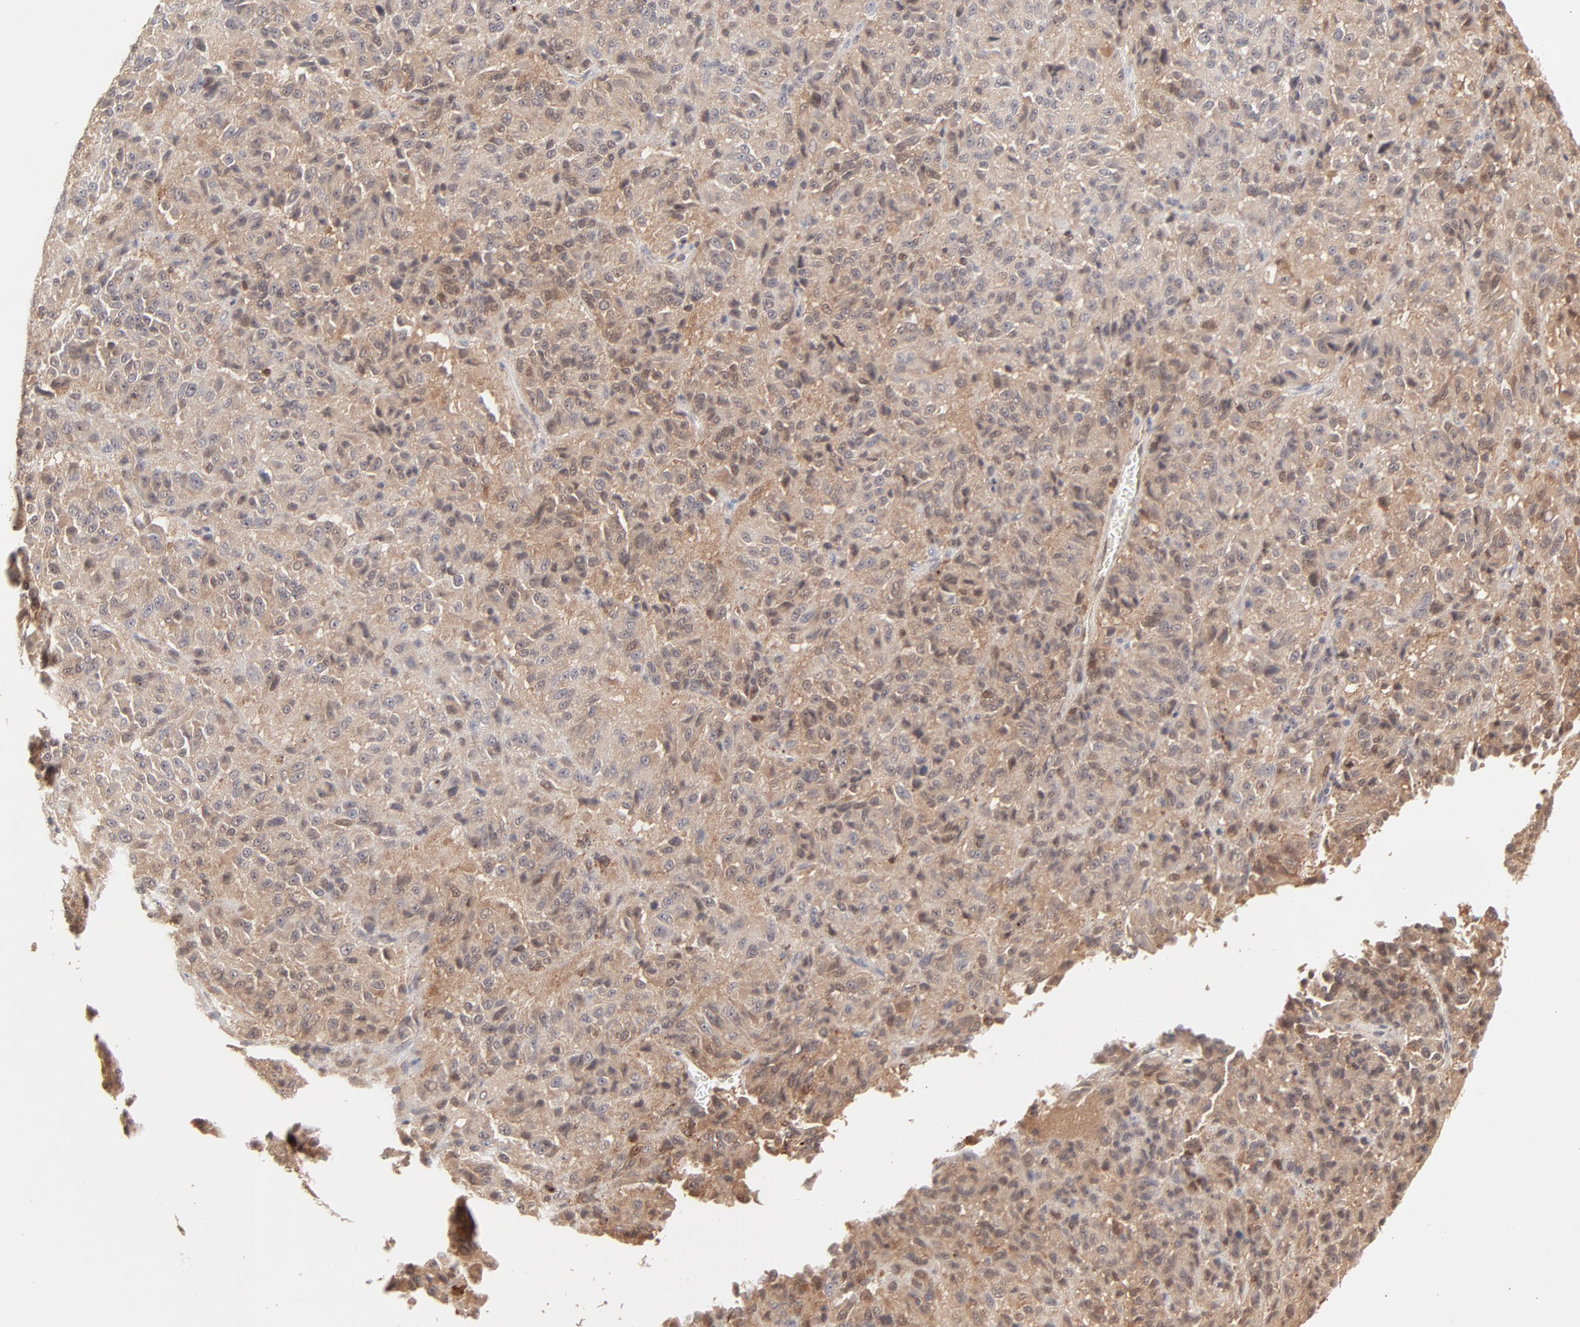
{"staining": {"intensity": "weak", "quantity": ">75%", "location": "cytoplasmic/membranous"}, "tissue": "melanoma", "cell_type": "Tumor cells", "image_type": "cancer", "snomed": [{"axis": "morphology", "description": "Malignant melanoma, Metastatic site"}, {"axis": "topography", "description": "Lung"}], "caption": "Malignant melanoma (metastatic site) was stained to show a protein in brown. There is low levels of weak cytoplasmic/membranous staining in approximately >75% of tumor cells.", "gene": "CDK6", "patient": {"sex": "male", "age": 64}}